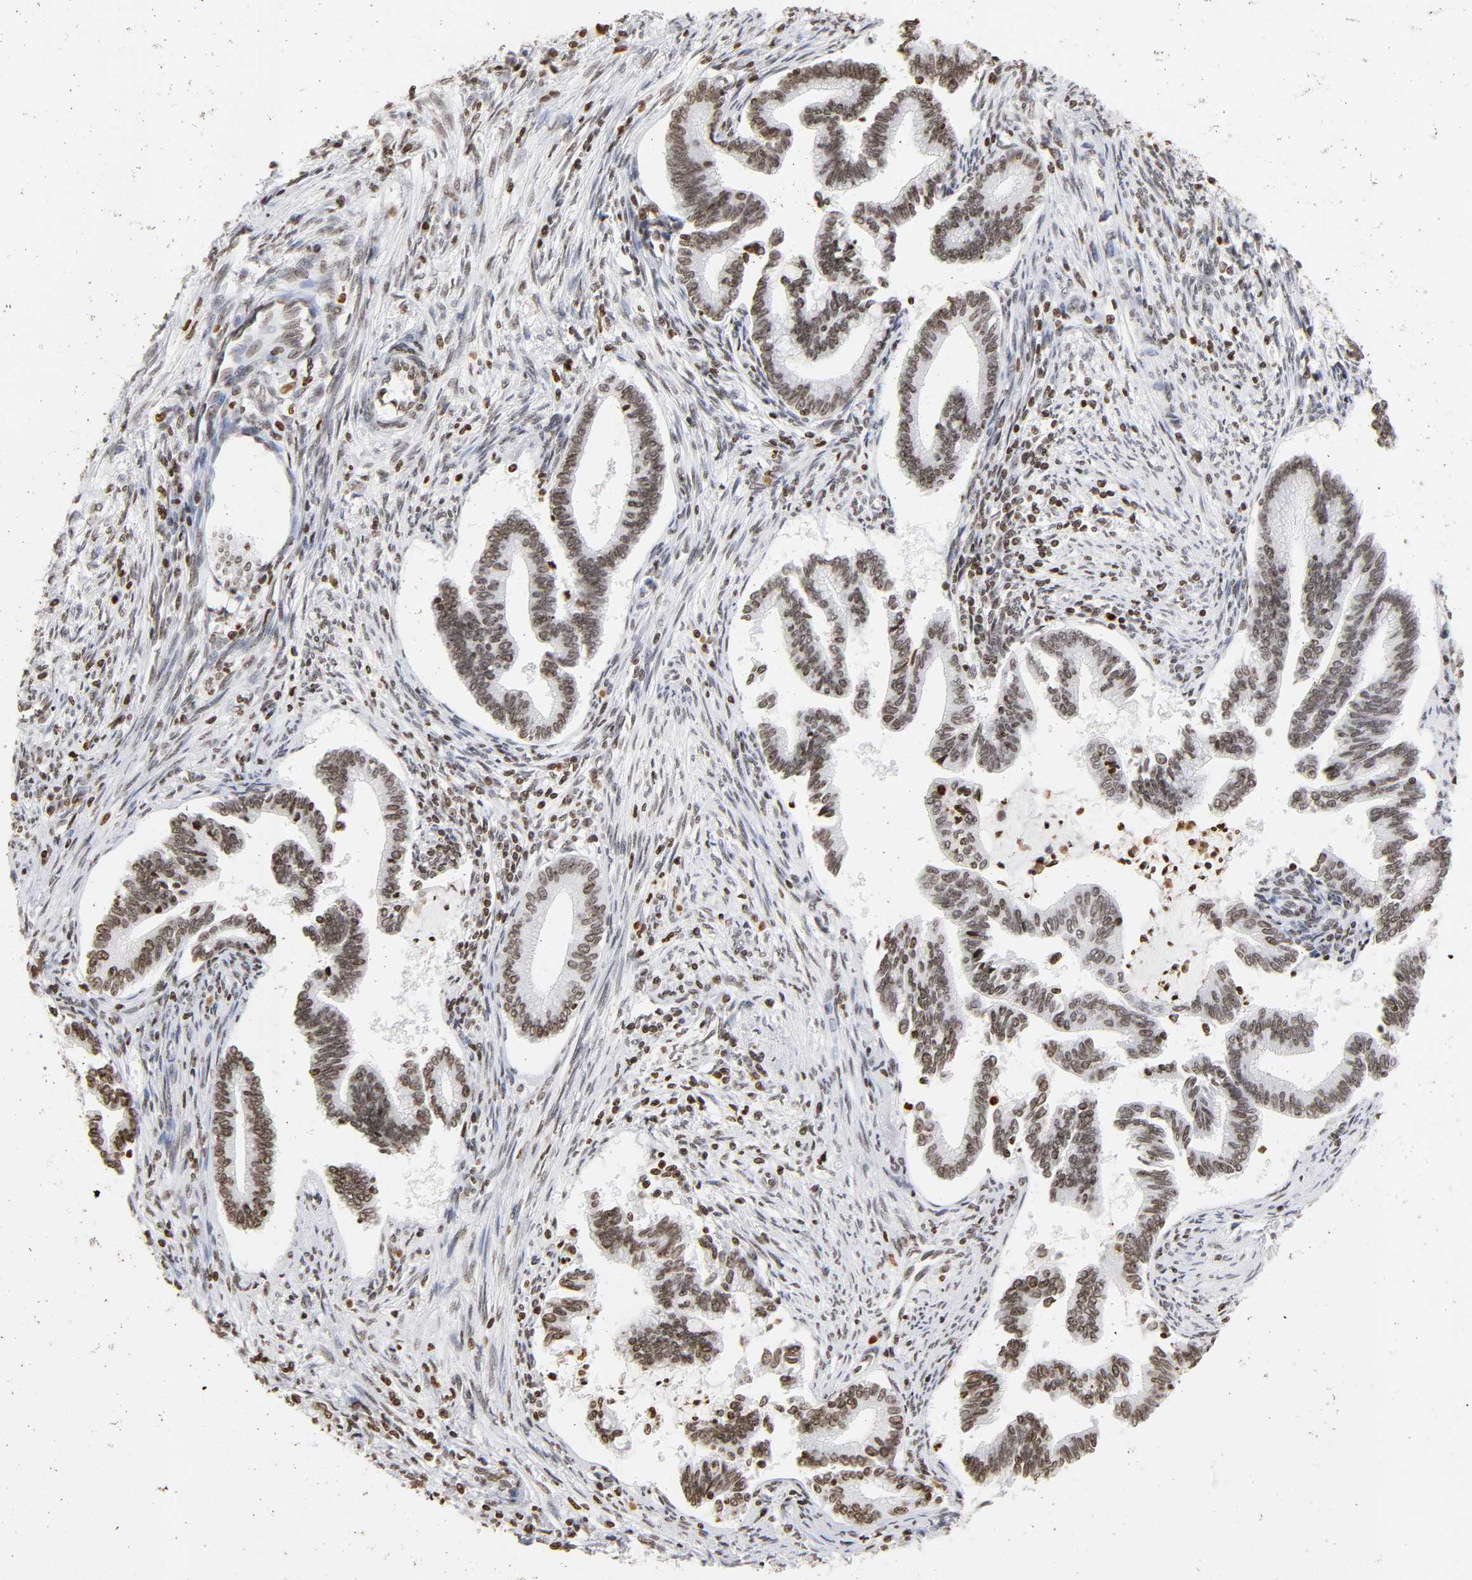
{"staining": {"intensity": "moderate", "quantity": ">75%", "location": "nuclear"}, "tissue": "cervical cancer", "cell_type": "Tumor cells", "image_type": "cancer", "snomed": [{"axis": "morphology", "description": "Adenocarcinoma, NOS"}, {"axis": "topography", "description": "Cervix"}], "caption": "High-magnification brightfield microscopy of cervical cancer (adenocarcinoma) stained with DAB (3,3'-diaminobenzidine) (brown) and counterstained with hematoxylin (blue). tumor cells exhibit moderate nuclear staining is identified in approximately>75% of cells.", "gene": "H2AC12", "patient": {"sex": "female", "age": 36}}